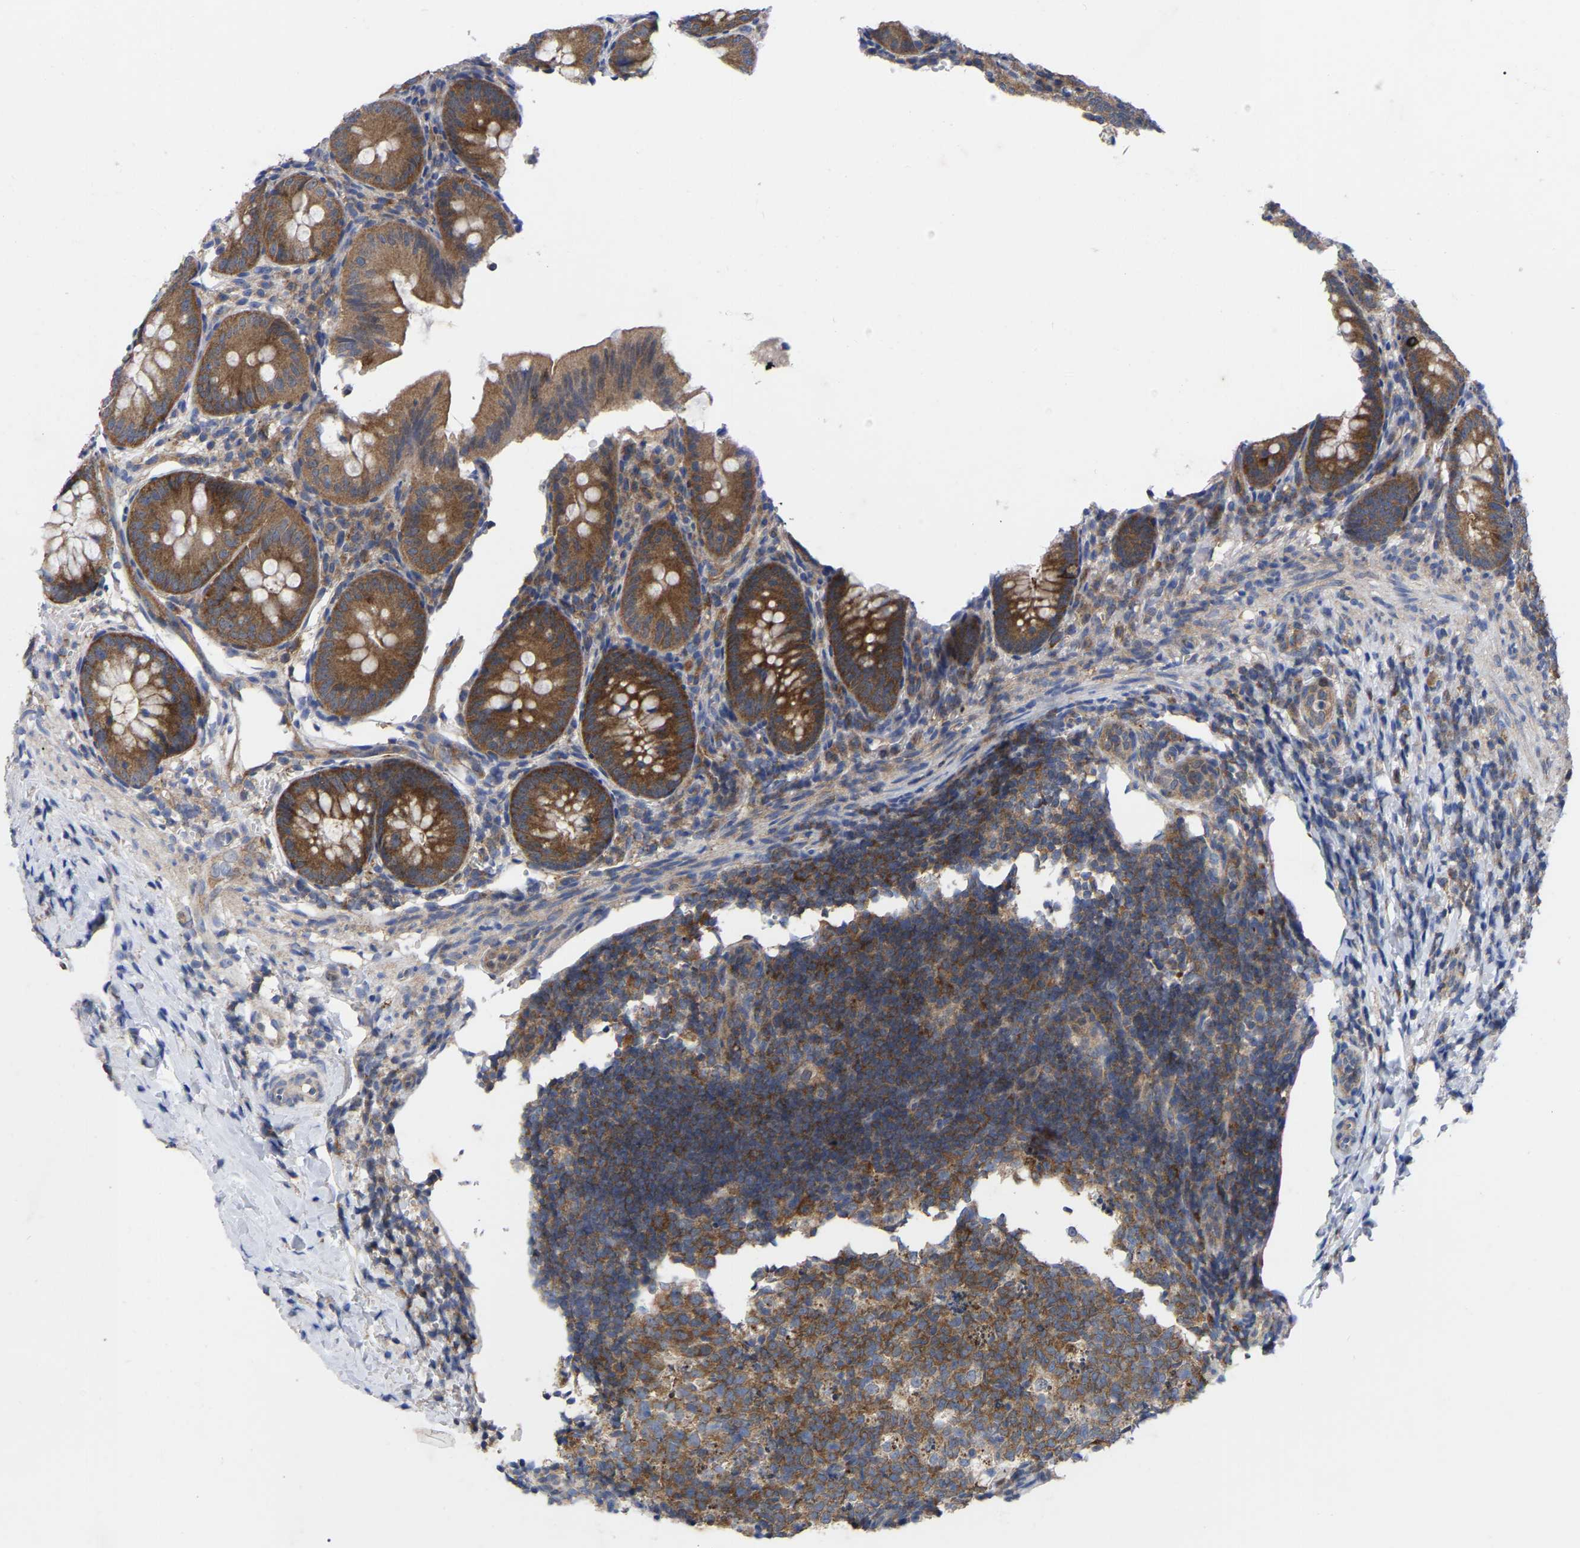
{"staining": {"intensity": "strong", "quantity": ">75%", "location": "cytoplasmic/membranous"}, "tissue": "appendix", "cell_type": "Glandular cells", "image_type": "normal", "snomed": [{"axis": "morphology", "description": "Normal tissue, NOS"}, {"axis": "topography", "description": "Appendix"}], "caption": "Immunohistochemistry of benign human appendix reveals high levels of strong cytoplasmic/membranous staining in approximately >75% of glandular cells. Using DAB (3,3'-diaminobenzidine) (brown) and hematoxylin (blue) stains, captured at high magnification using brightfield microscopy.", "gene": "TCP1", "patient": {"sex": "male", "age": 1}}